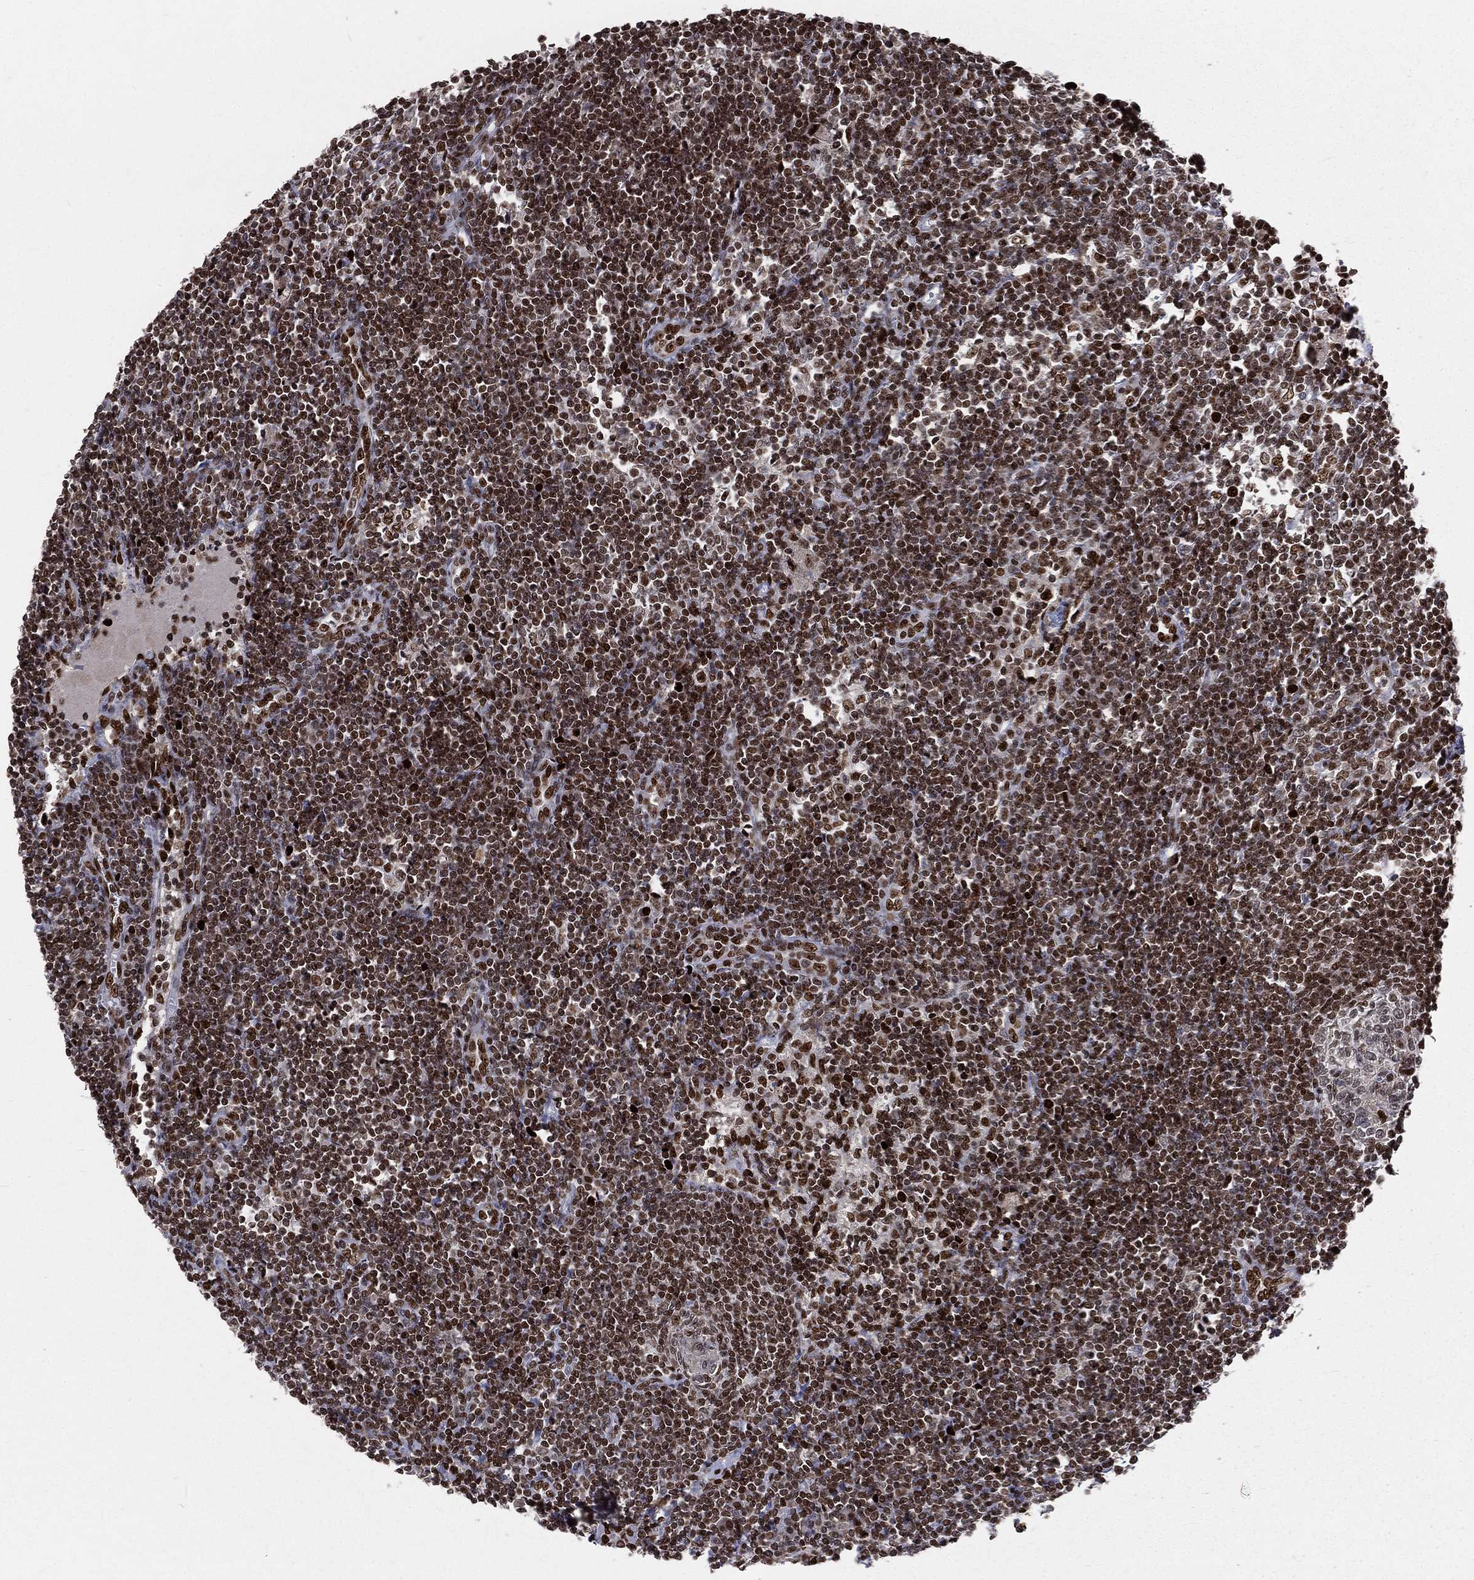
{"staining": {"intensity": "negative", "quantity": "none", "location": "none"}, "tissue": "lymph node", "cell_type": "Germinal center cells", "image_type": "normal", "snomed": [{"axis": "morphology", "description": "Normal tissue, NOS"}, {"axis": "morphology", "description": "Adenocarcinoma, NOS"}, {"axis": "topography", "description": "Lymph node"}, {"axis": "topography", "description": "Pancreas"}], "caption": "The immunohistochemistry (IHC) image has no significant staining in germinal center cells of lymph node.", "gene": "POLB", "patient": {"sex": "female", "age": 58}}